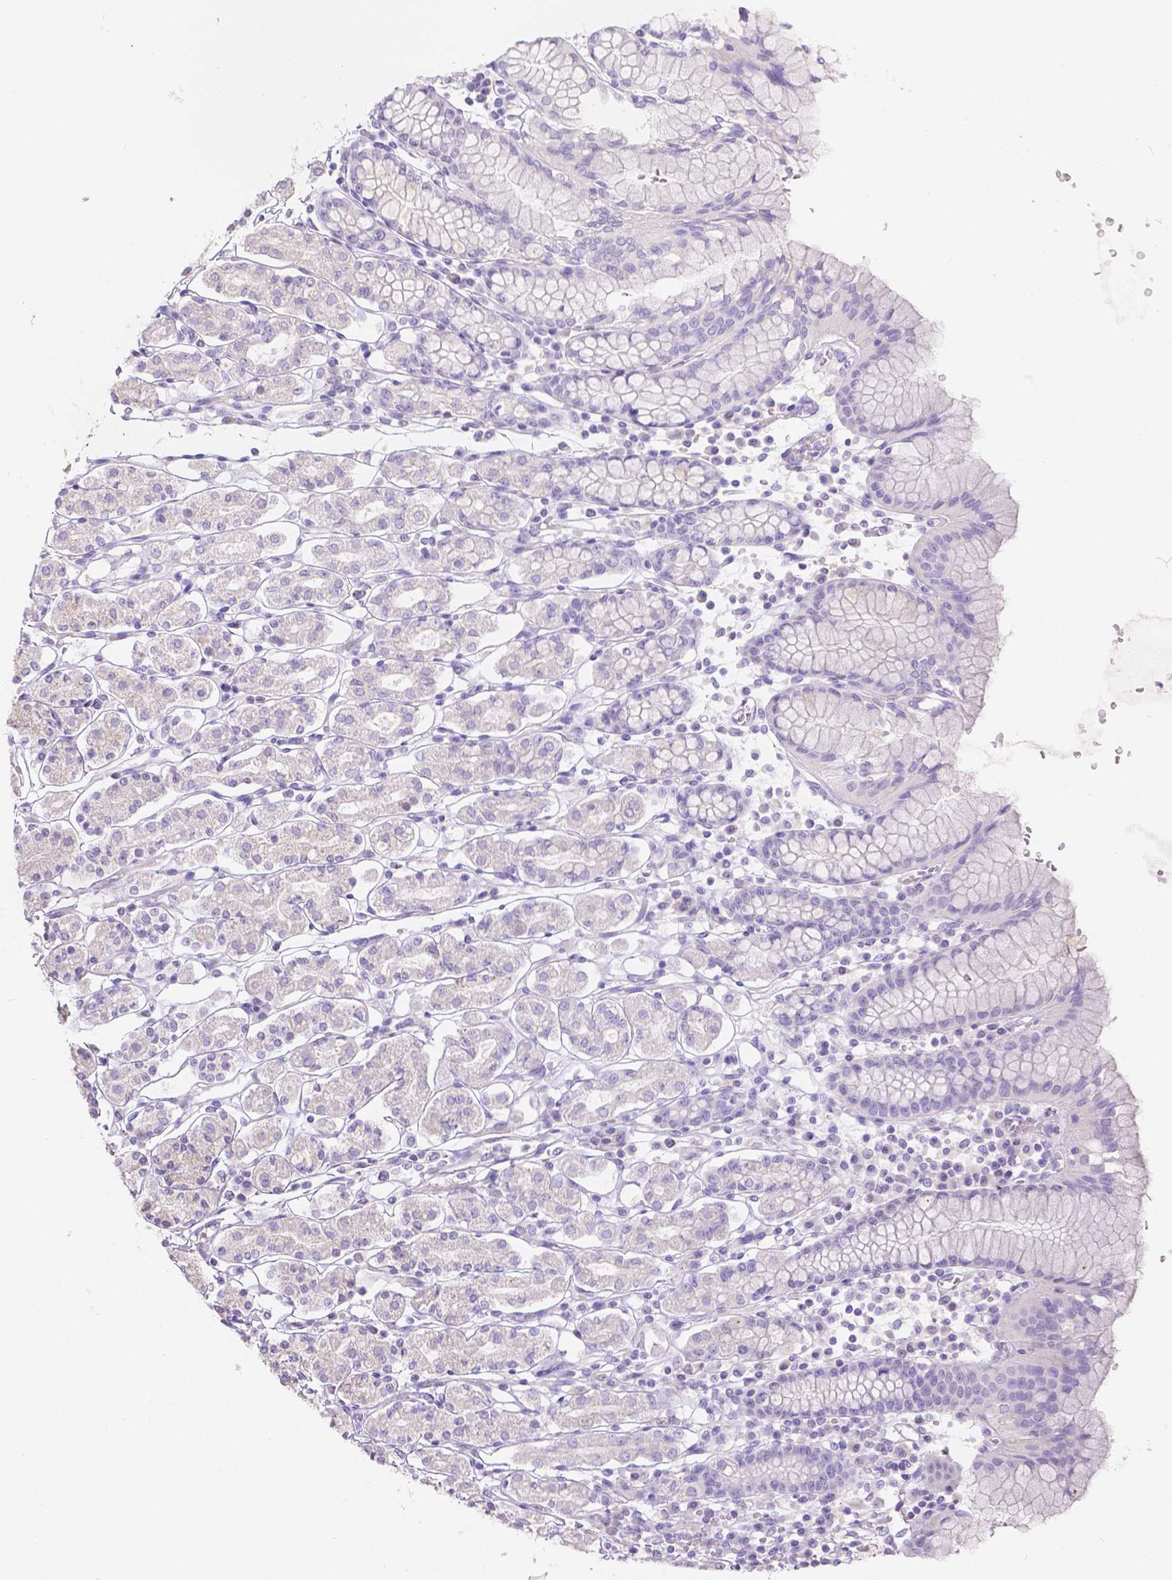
{"staining": {"intensity": "negative", "quantity": "none", "location": "none"}, "tissue": "stomach", "cell_type": "Glandular cells", "image_type": "normal", "snomed": [{"axis": "morphology", "description": "Normal tissue, NOS"}, {"axis": "topography", "description": "Stomach, upper"}, {"axis": "topography", "description": "Stomach"}], "caption": "High magnification brightfield microscopy of unremarkable stomach stained with DAB (3,3'-diaminobenzidine) (brown) and counterstained with hematoxylin (blue): glandular cells show no significant positivity.", "gene": "GAL3ST2", "patient": {"sex": "male", "age": 62}}